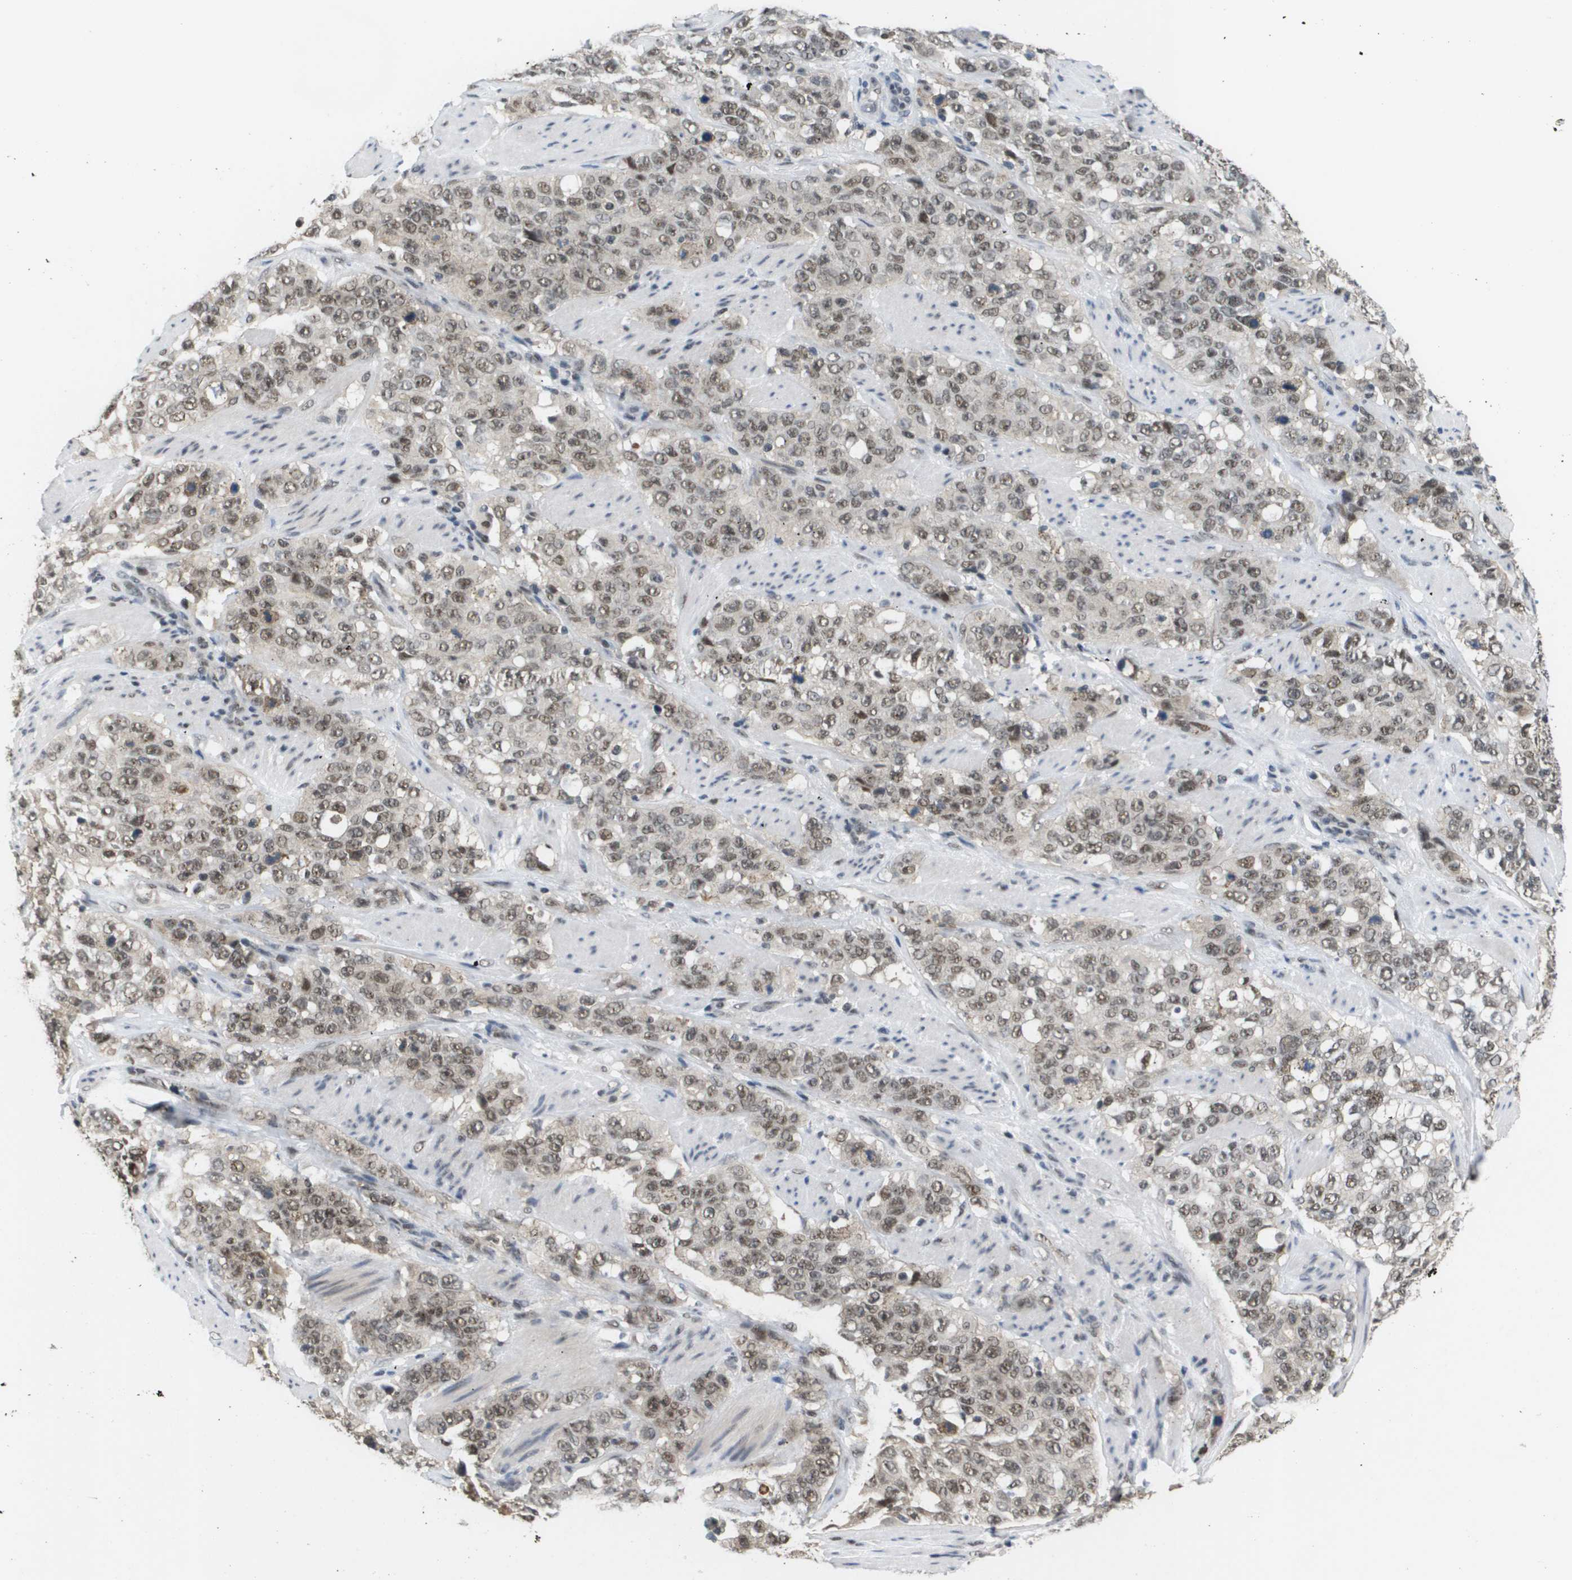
{"staining": {"intensity": "moderate", "quantity": ">75%", "location": "nuclear"}, "tissue": "stomach cancer", "cell_type": "Tumor cells", "image_type": "cancer", "snomed": [{"axis": "morphology", "description": "Adenocarcinoma, NOS"}, {"axis": "topography", "description": "Stomach"}], "caption": "DAB immunohistochemical staining of stomach cancer demonstrates moderate nuclear protein positivity in about >75% of tumor cells.", "gene": "ISY1", "patient": {"sex": "male", "age": 48}}